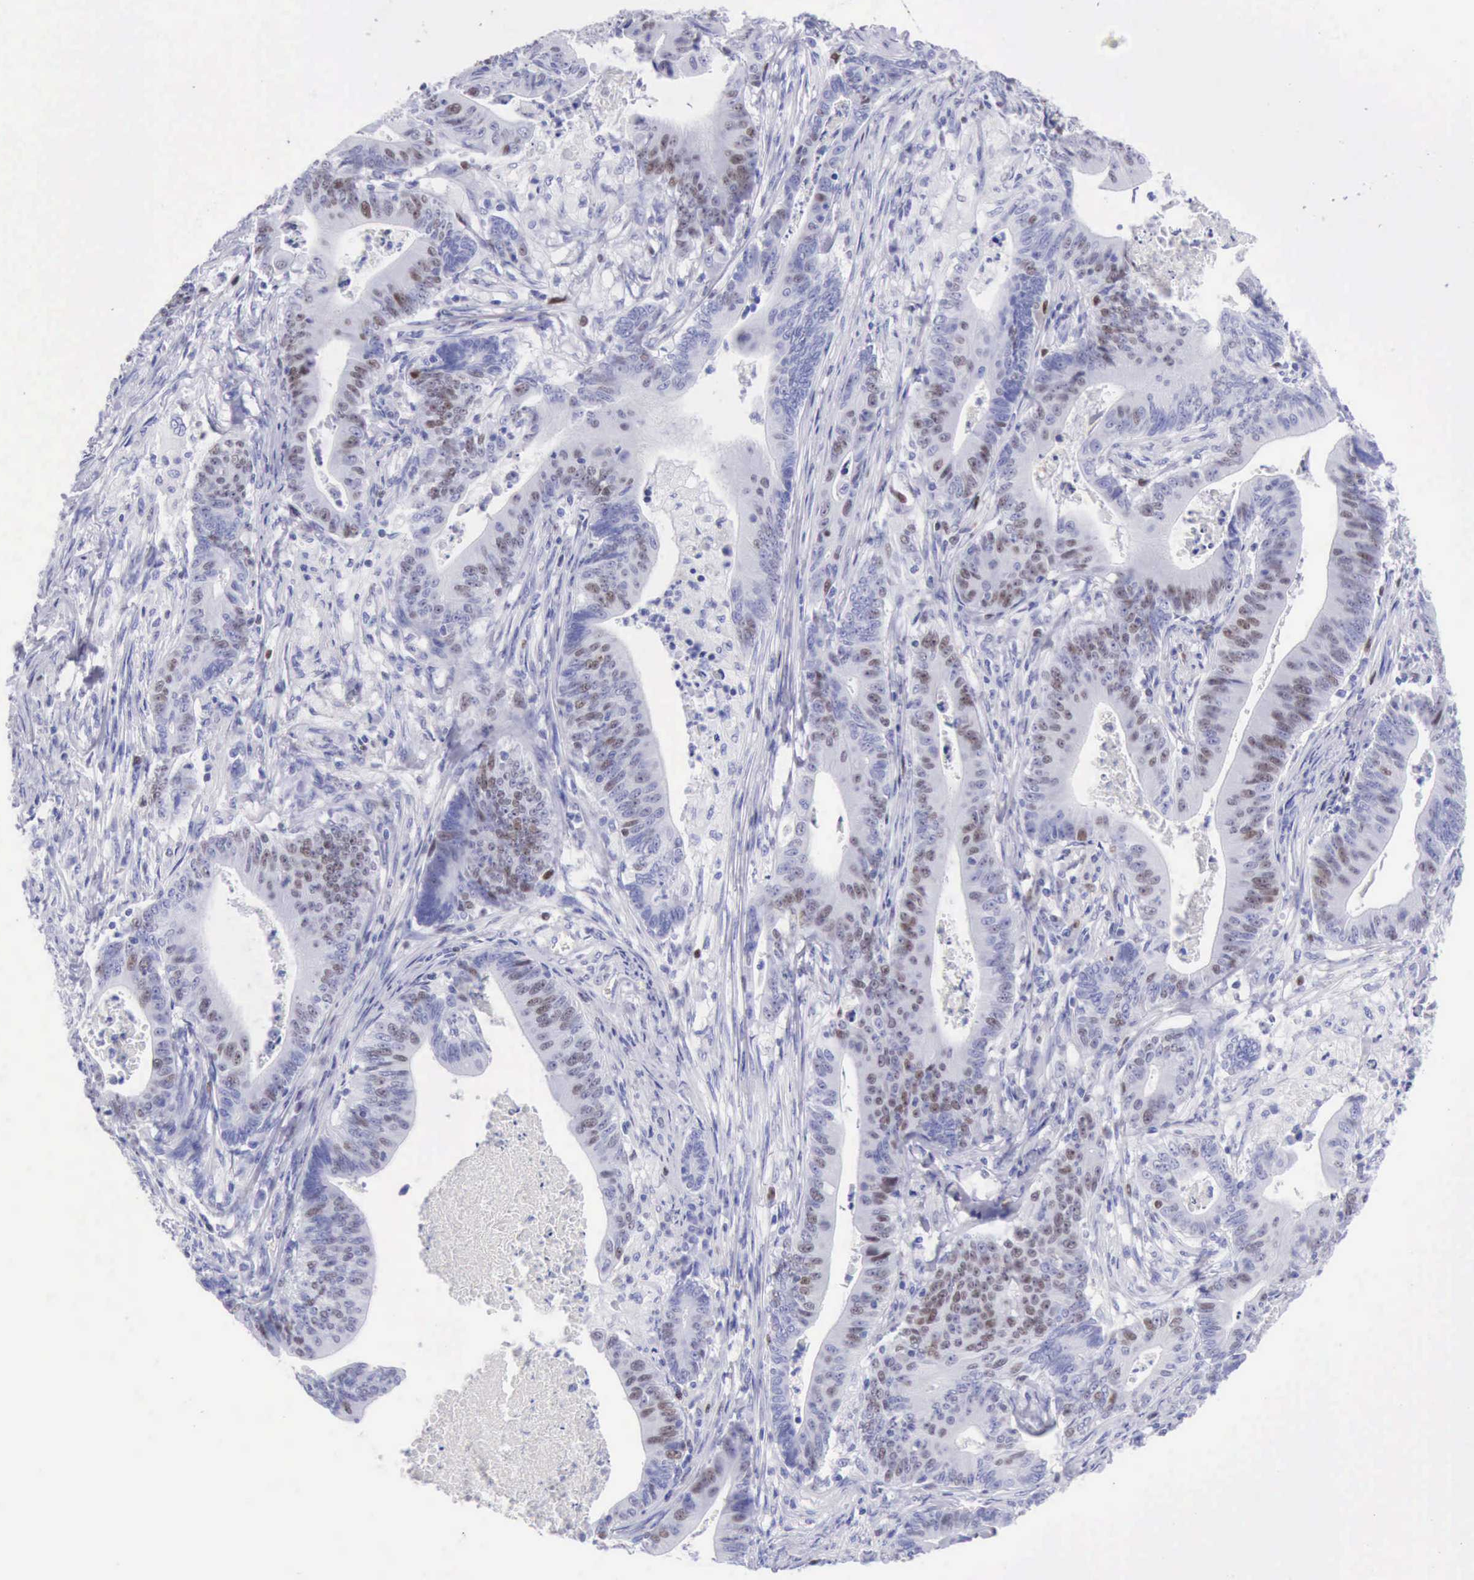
{"staining": {"intensity": "moderate", "quantity": "25%-75%", "location": "nuclear"}, "tissue": "stomach cancer", "cell_type": "Tumor cells", "image_type": "cancer", "snomed": [{"axis": "morphology", "description": "Adenocarcinoma, NOS"}, {"axis": "topography", "description": "Stomach, lower"}], "caption": "Brown immunohistochemical staining in adenocarcinoma (stomach) displays moderate nuclear positivity in about 25%-75% of tumor cells.", "gene": "MCM2", "patient": {"sex": "female", "age": 86}}